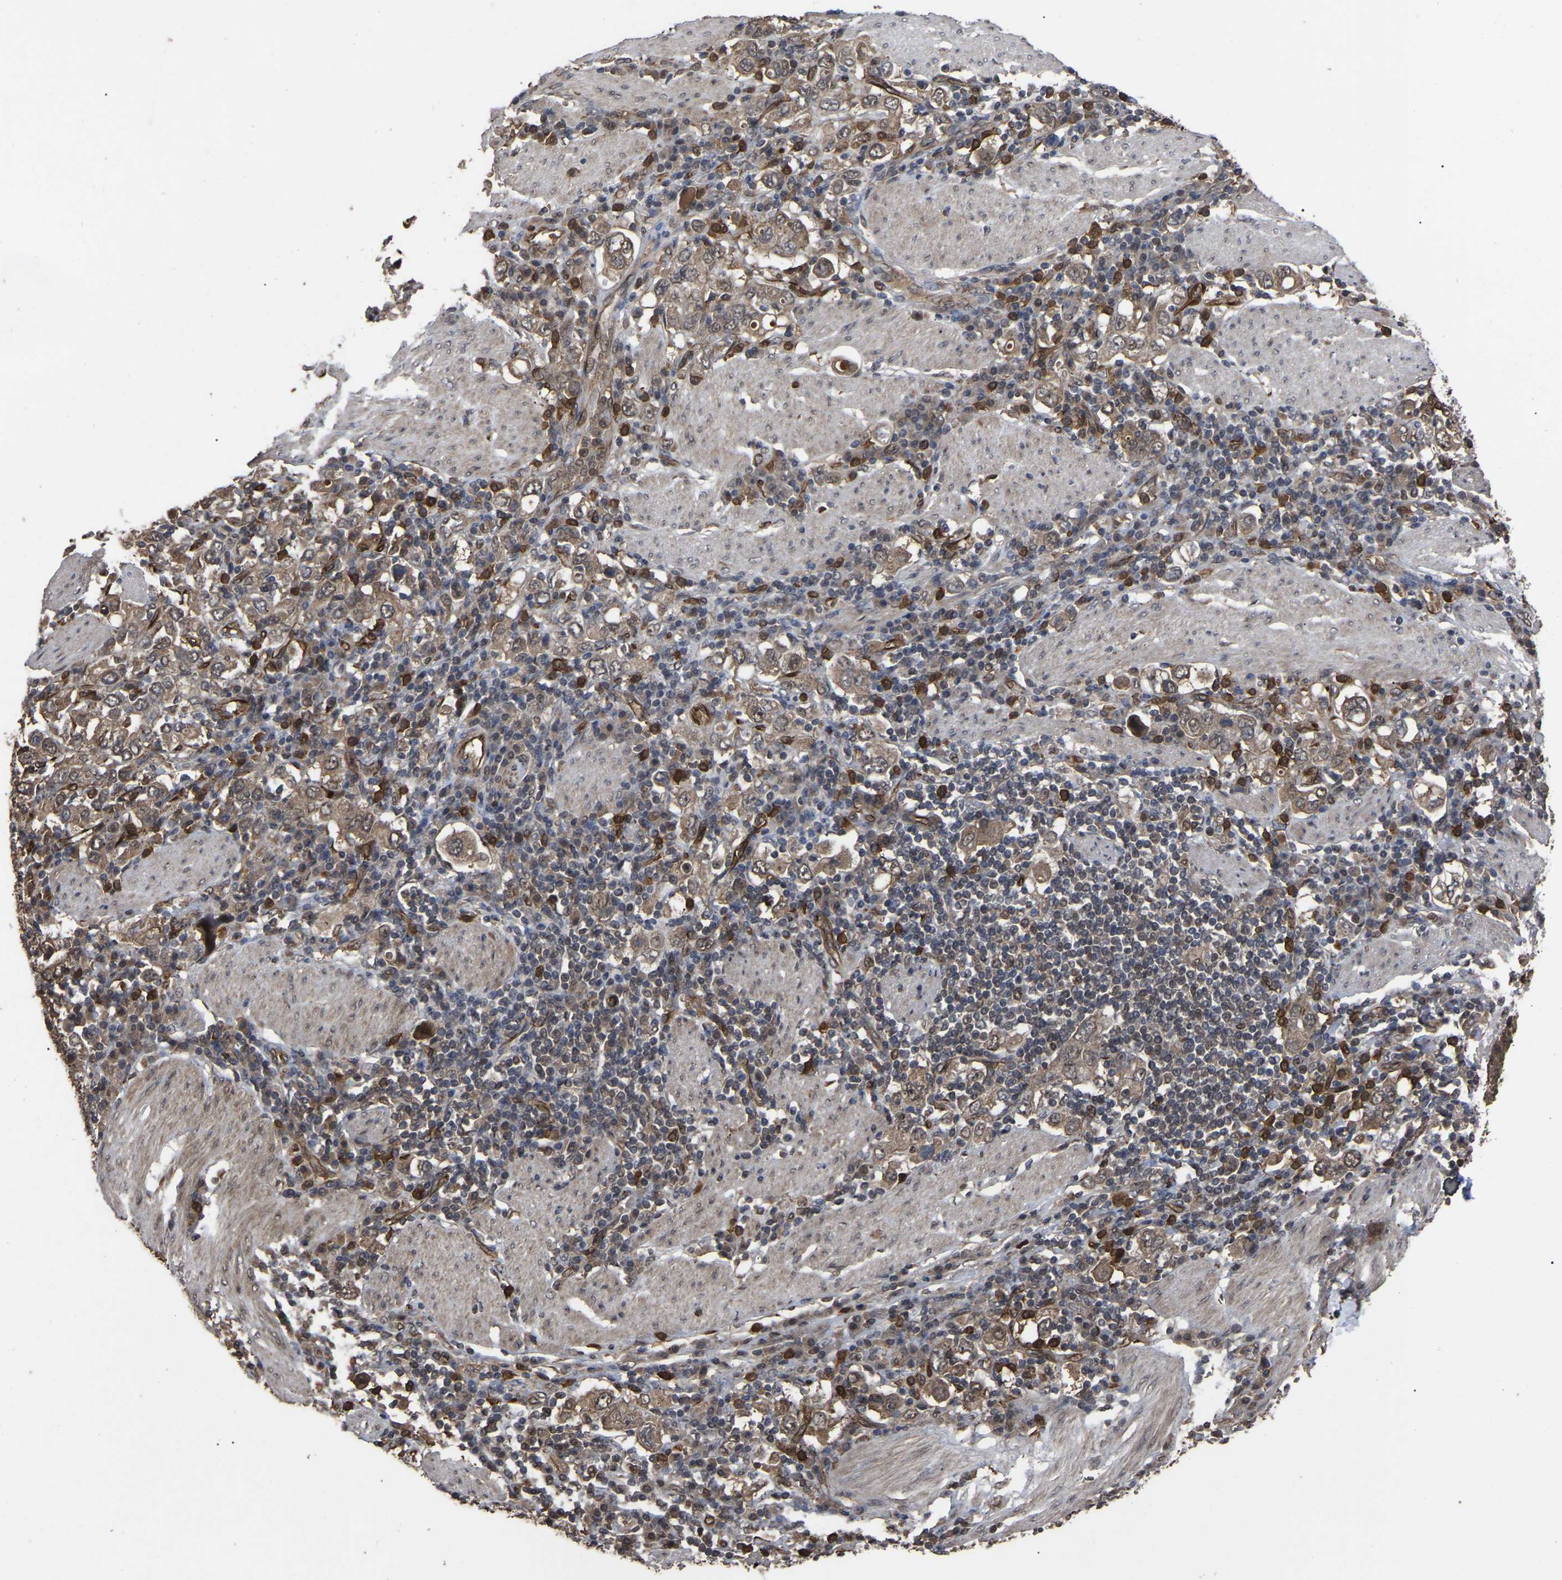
{"staining": {"intensity": "moderate", "quantity": ">75%", "location": "cytoplasmic/membranous"}, "tissue": "stomach cancer", "cell_type": "Tumor cells", "image_type": "cancer", "snomed": [{"axis": "morphology", "description": "Adenocarcinoma, NOS"}, {"axis": "topography", "description": "Stomach, upper"}], "caption": "Stomach adenocarcinoma stained with a brown dye displays moderate cytoplasmic/membranous positive staining in approximately >75% of tumor cells.", "gene": "FAM161B", "patient": {"sex": "male", "age": 62}}